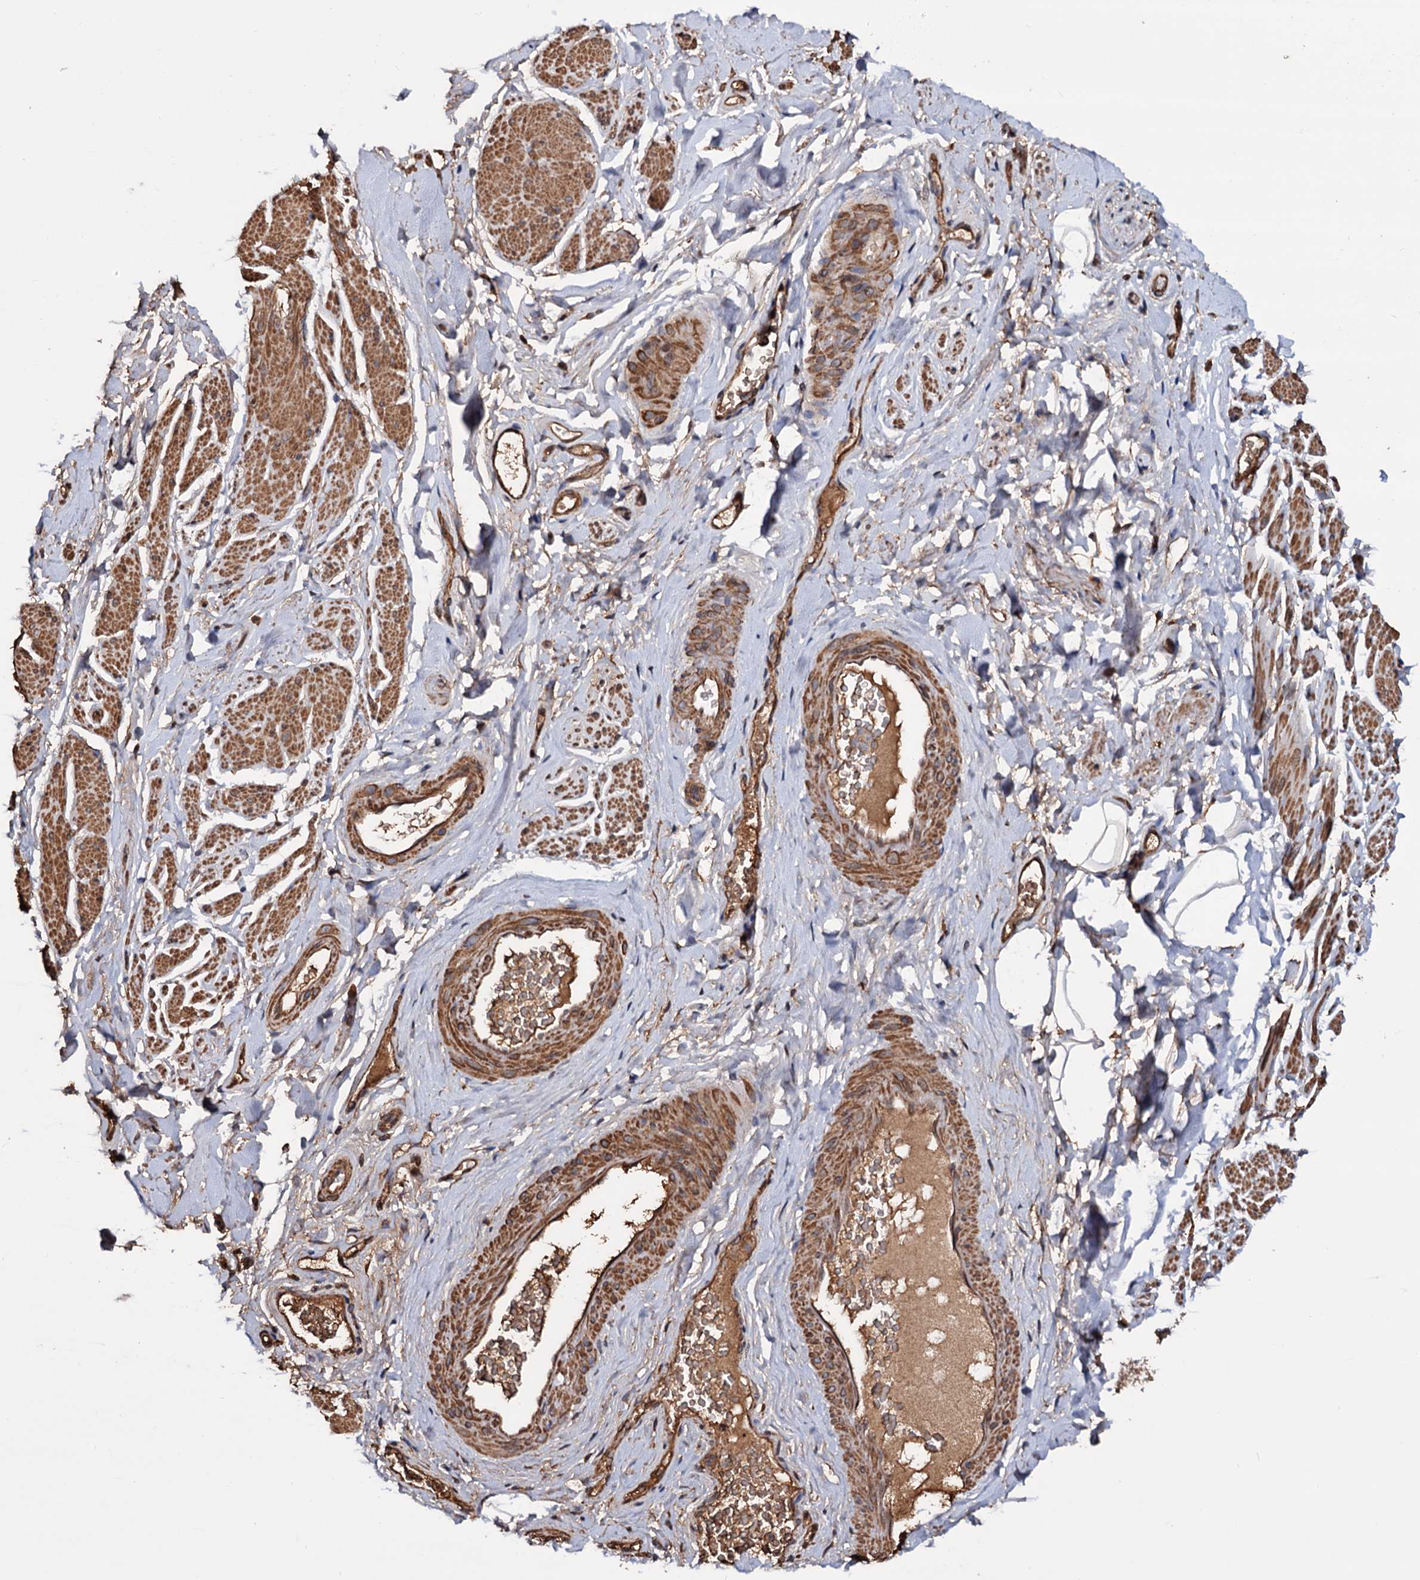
{"staining": {"intensity": "moderate", "quantity": ">75%", "location": "cytoplasmic/membranous"}, "tissue": "smooth muscle", "cell_type": "Smooth muscle cells", "image_type": "normal", "snomed": [{"axis": "morphology", "description": "Normal tissue, NOS"}, {"axis": "topography", "description": "Smooth muscle"}, {"axis": "topography", "description": "Peripheral nerve tissue"}], "caption": "Immunohistochemistry (IHC) of normal smooth muscle exhibits medium levels of moderate cytoplasmic/membranous expression in approximately >75% of smooth muscle cells. Immunohistochemistry stains the protein in brown and the nuclei are stained blue.", "gene": "MRPL42", "patient": {"sex": "male", "age": 69}}